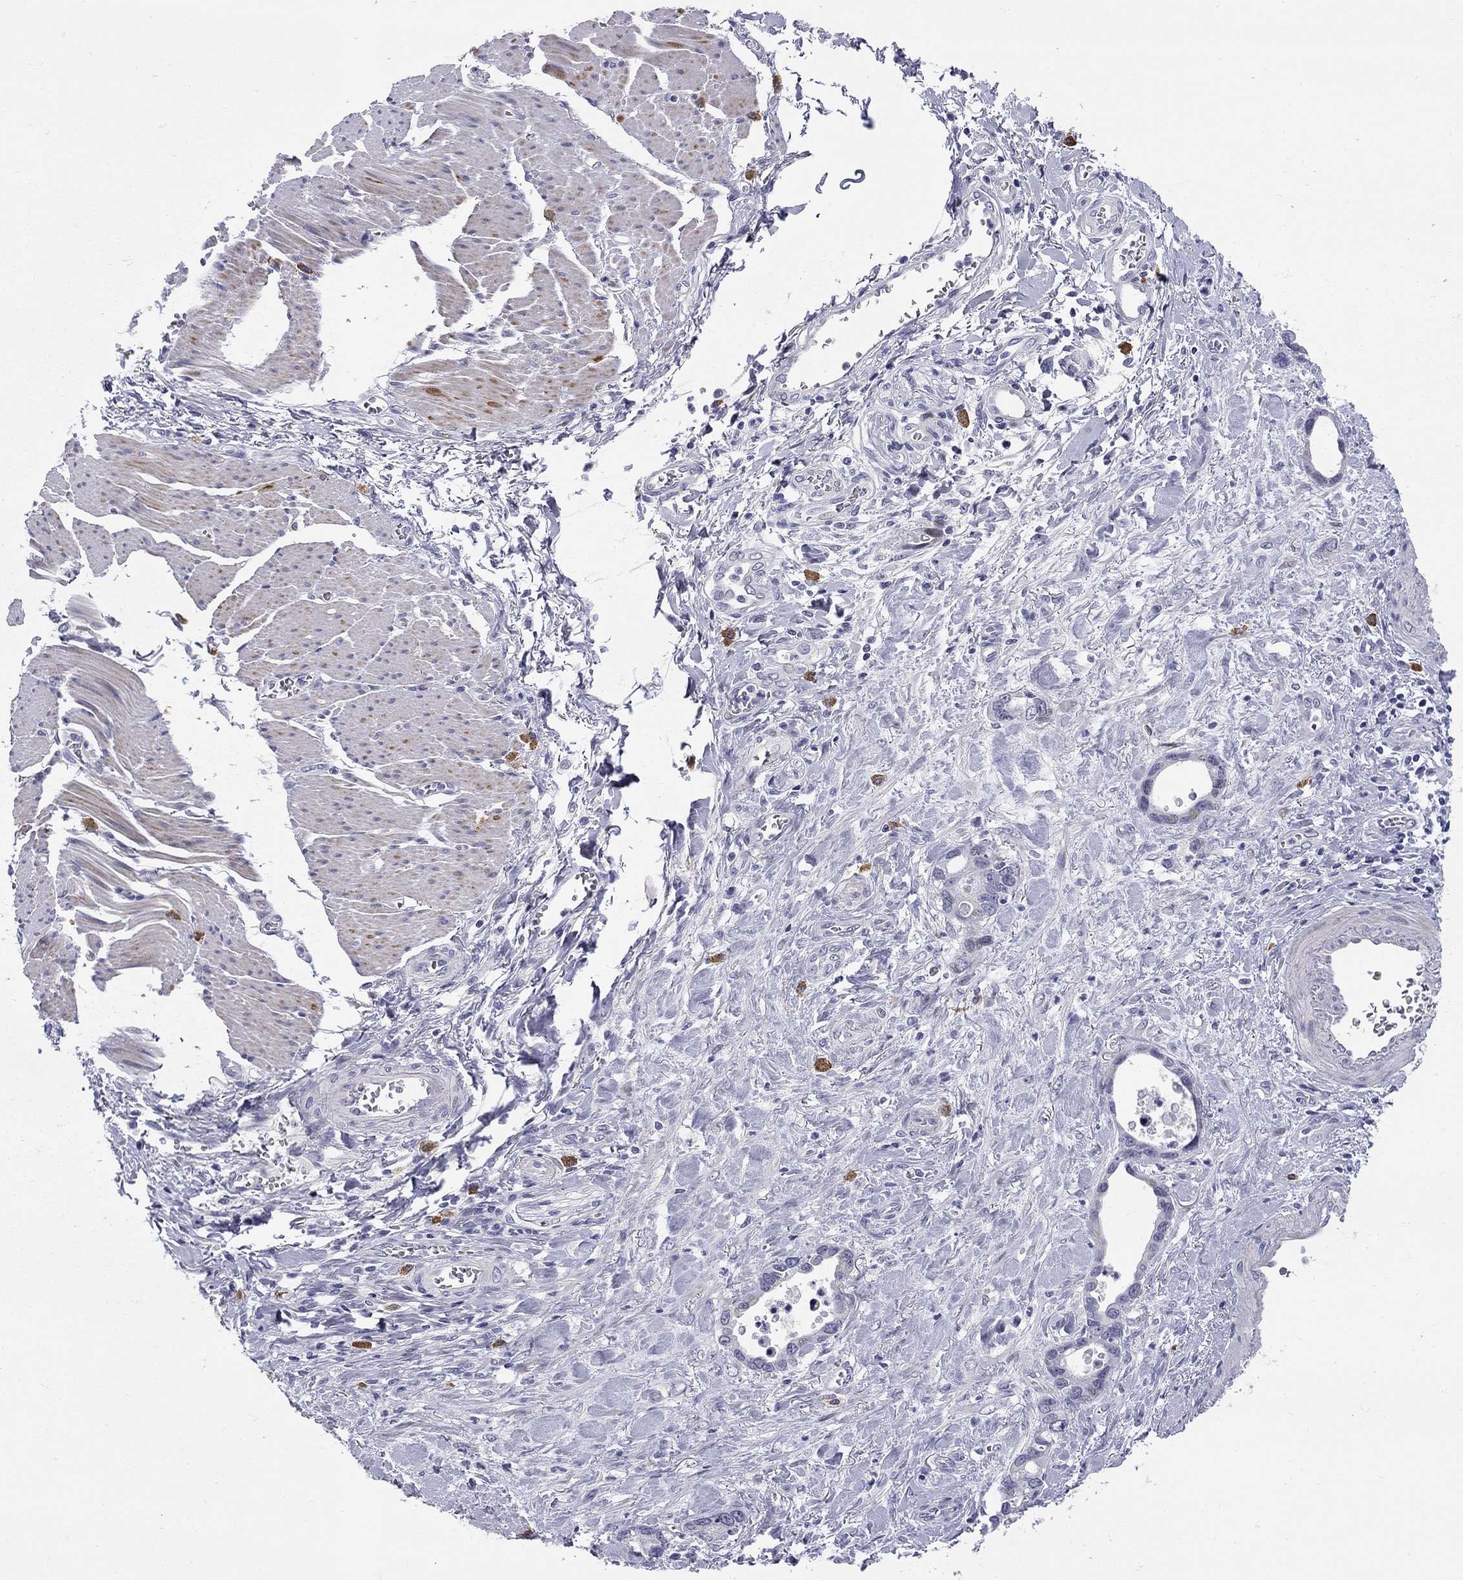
{"staining": {"intensity": "negative", "quantity": "none", "location": "none"}, "tissue": "stomach cancer", "cell_type": "Tumor cells", "image_type": "cancer", "snomed": [{"axis": "morphology", "description": "Normal tissue, NOS"}, {"axis": "morphology", "description": "Adenocarcinoma, NOS"}, {"axis": "topography", "description": "Esophagus"}, {"axis": "topography", "description": "Stomach, upper"}], "caption": "Photomicrograph shows no protein staining in tumor cells of adenocarcinoma (stomach) tissue.", "gene": "C8orf88", "patient": {"sex": "male", "age": 74}}